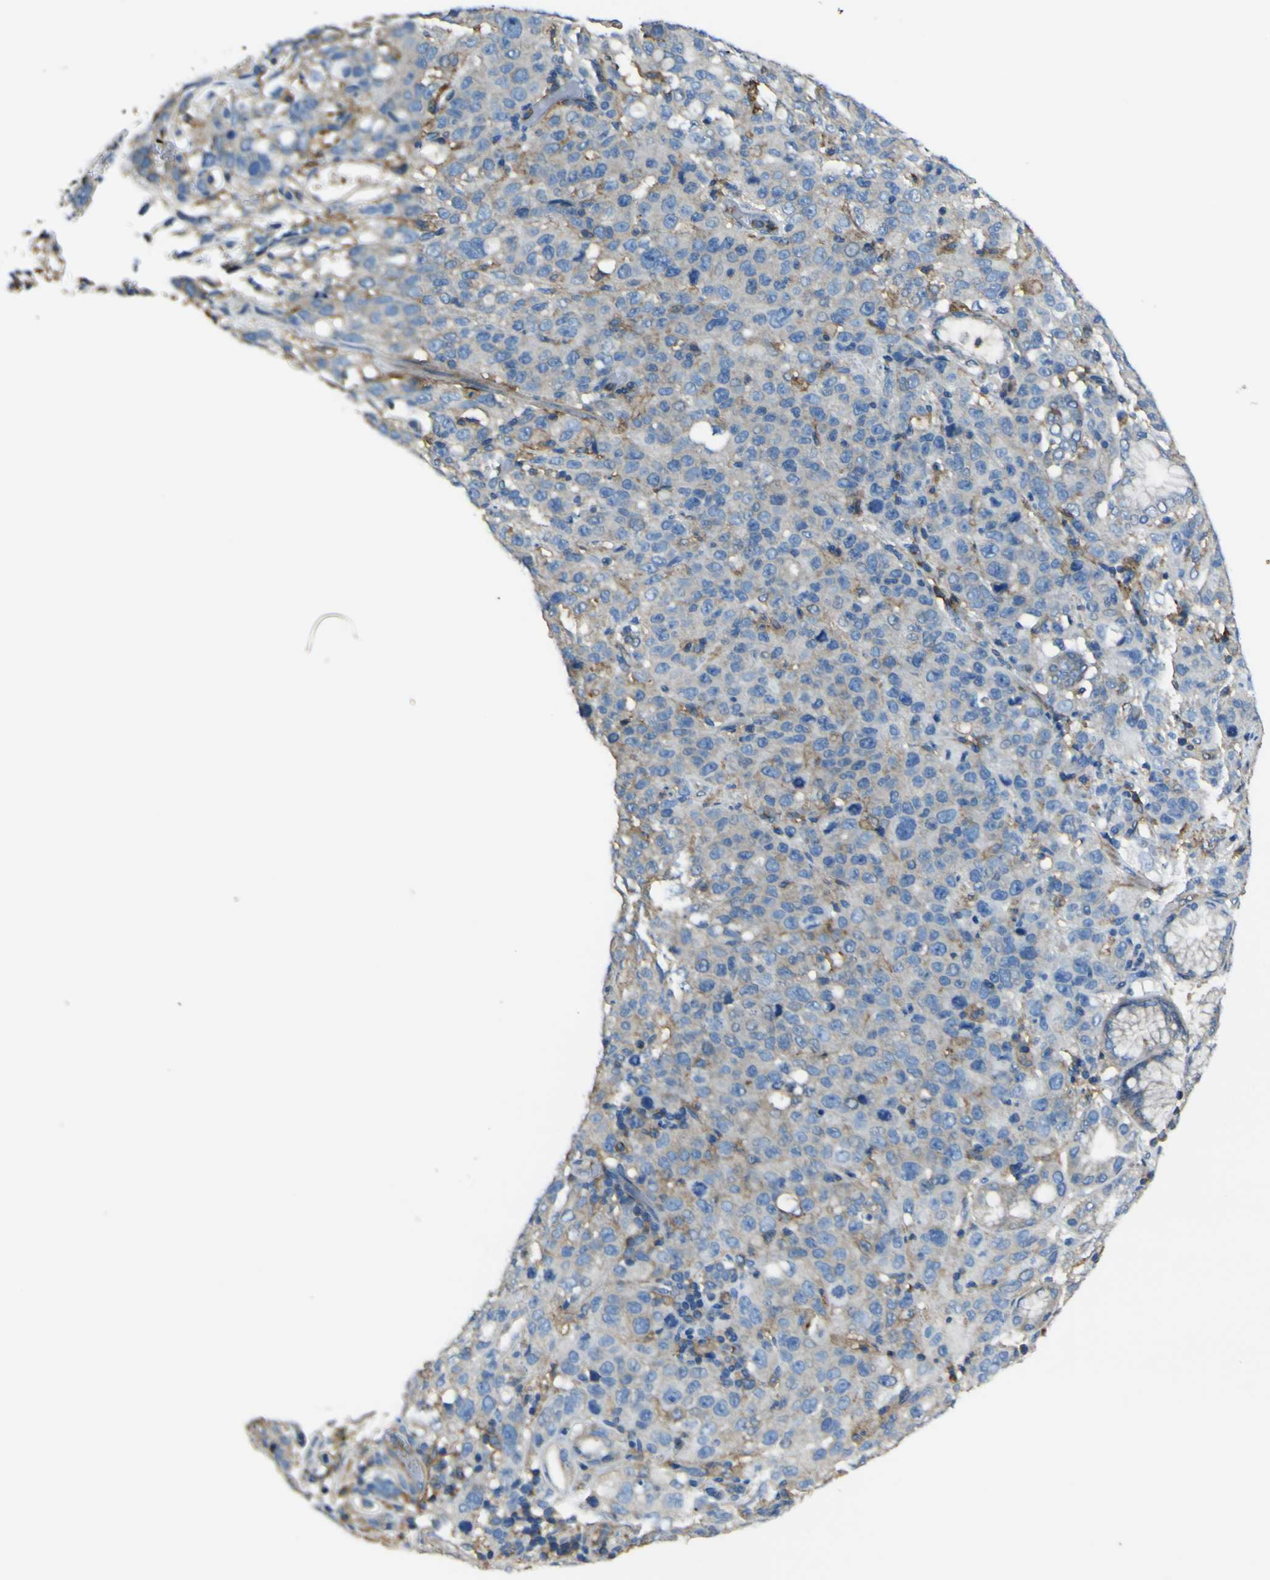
{"staining": {"intensity": "weak", "quantity": "<25%", "location": "cytoplasmic/membranous"}, "tissue": "stomach cancer", "cell_type": "Tumor cells", "image_type": "cancer", "snomed": [{"axis": "morphology", "description": "Normal tissue, NOS"}, {"axis": "morphology", "description": "Adenocarcinoma, NOS"}, {"axis": "topography", "description": "Stomach"}], "caption": "High power microscopy photomicrograph of an immunohistochemistry micrograph of adenocarcinoma (stomach), revealing no significant expression in tumor cells.", "gene": "LAIR1", "patient": {"sex": "male", "age": 48}}